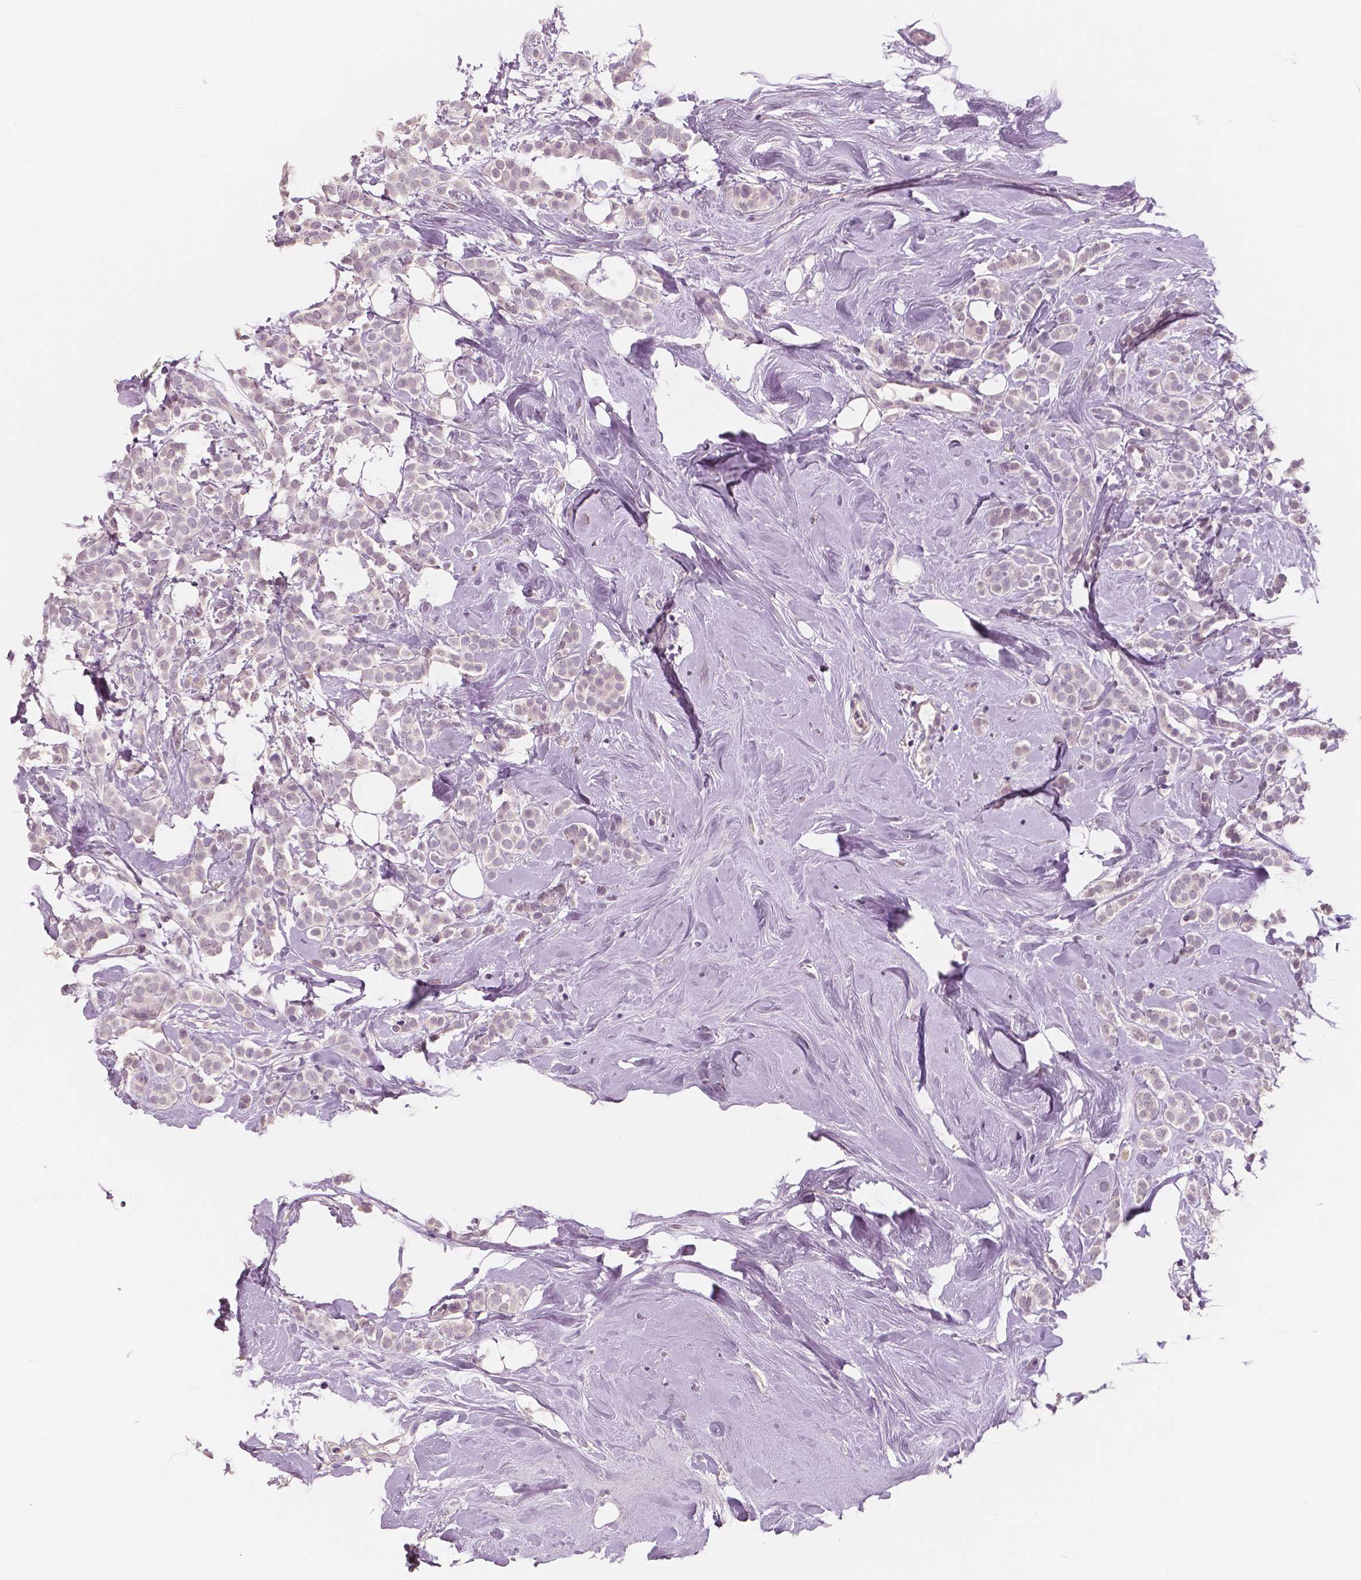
{"staining": {"intensity": "negative", "quantity": "none", "location": "none"}, "tissue": "breast cancer", "cell_type": "Tumor cells", "image_type": "cancer", "snomed": [{"axis": "morphology", "description": "Lobular carcinoma"}, {"axis": "topography", "description": "Breast"}], "caption": "The image demonstrates no significant positivity in tumor cells of breast lobular carcinoma. (DAB (3,3'-diaminobenzidine) immunohistochemistry (IHC) with hematoxylin counter stain).", "gene": "NECAB1", "patient": {"sex": "female", "age": 49}}